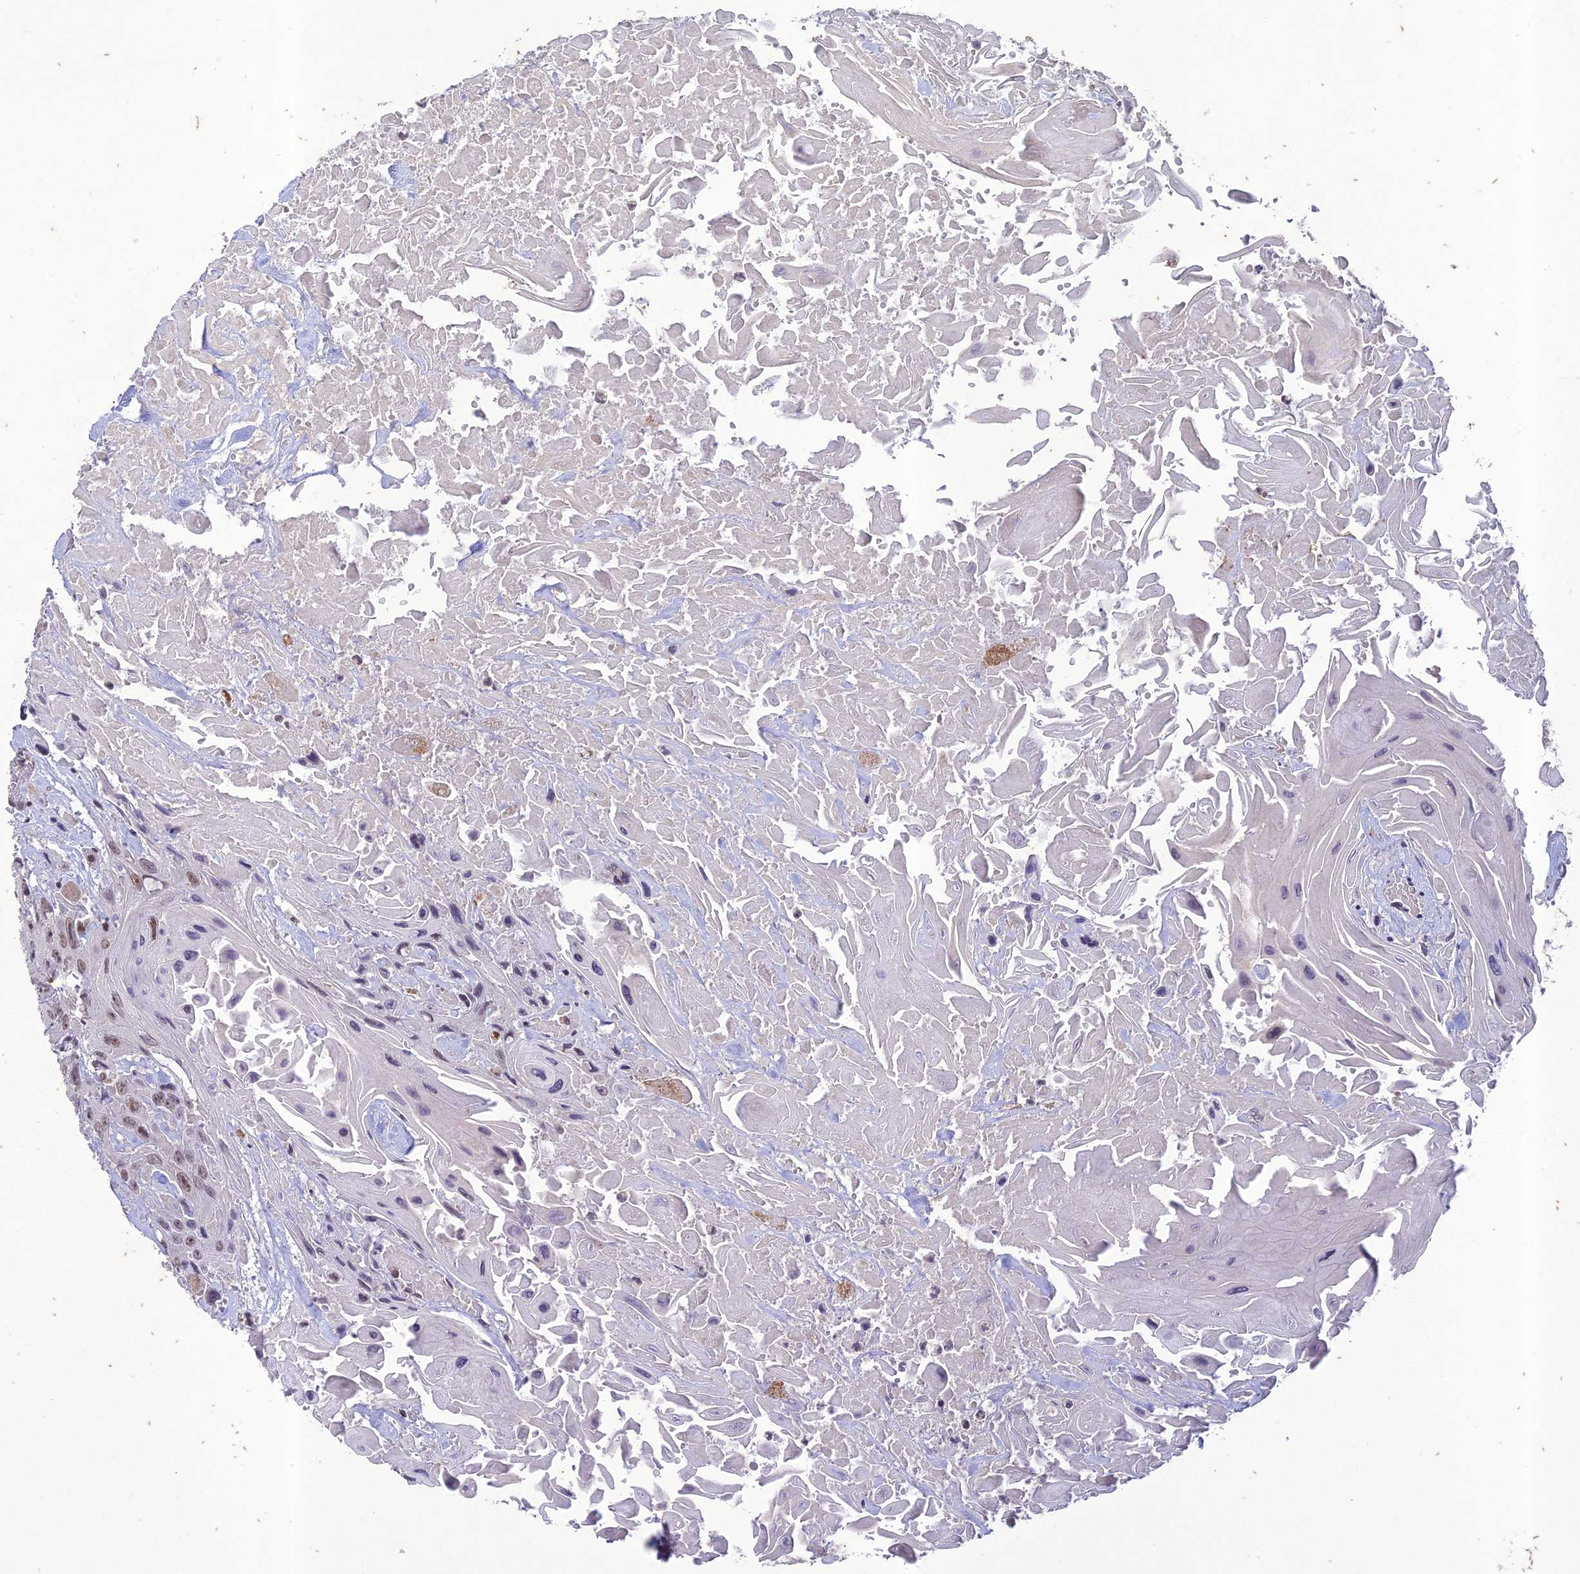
{"staining": {"intensity": "weak", "quantity": ">75%", "location": "nuclear"}, "tissue": "head and neck cancer", "cell_type": "Tumor cells", "image_type": "cancer", "snomed": [{"axis": "morphology", "description": "Squamous cell carcinoma, NOS"}, {"axis": "topography", "description": "Head-Neck"}], "caption": "Protein expression by immunohistochemistry reveals weak nuclear positivity in approximately >75% of tumor cells in head and neck cancer.", "gene": "POP4", "patient": {"sex": "male", "age": 81}}